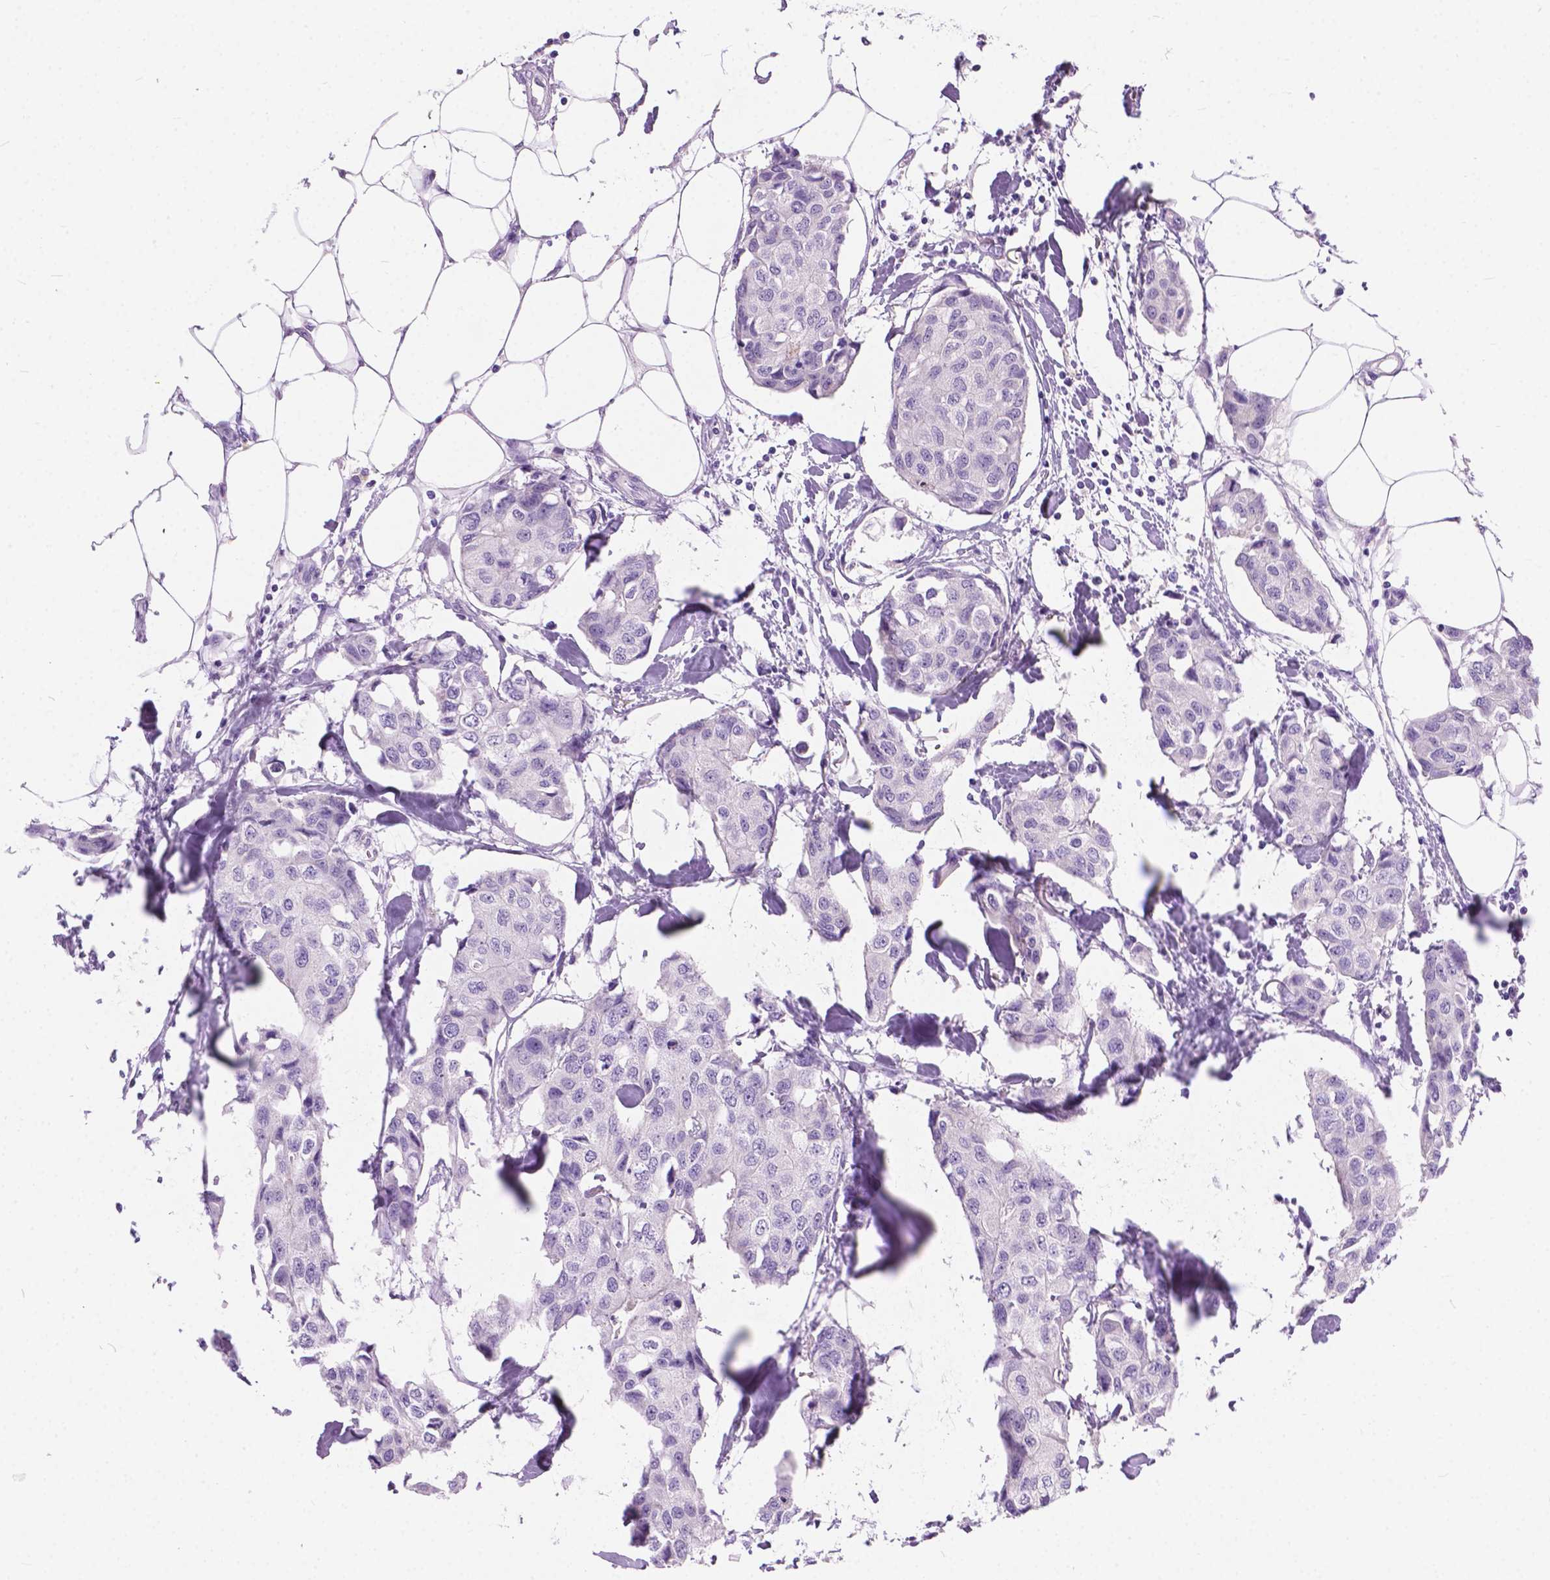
{"staining": {"intensity": "negative", "quantity": "none", "location": "none"}, "tissue": "breast cancer", "cell_type": "Tumor cells", "image_type": "cancer", "snomed": [{"axis": "morphology", "description": "Duct carcinoma"}, {"axis": "topography", "description": "Breast"}], "caption": "Immunohistochemistry histopathology image of neoplastic tissue: breast invasive ductal carcinoma stained with DAB reveals no significant protein staining in tumor cells.", "gene": "ARMS2", "patient": {"sex": "female", "age": 80}}